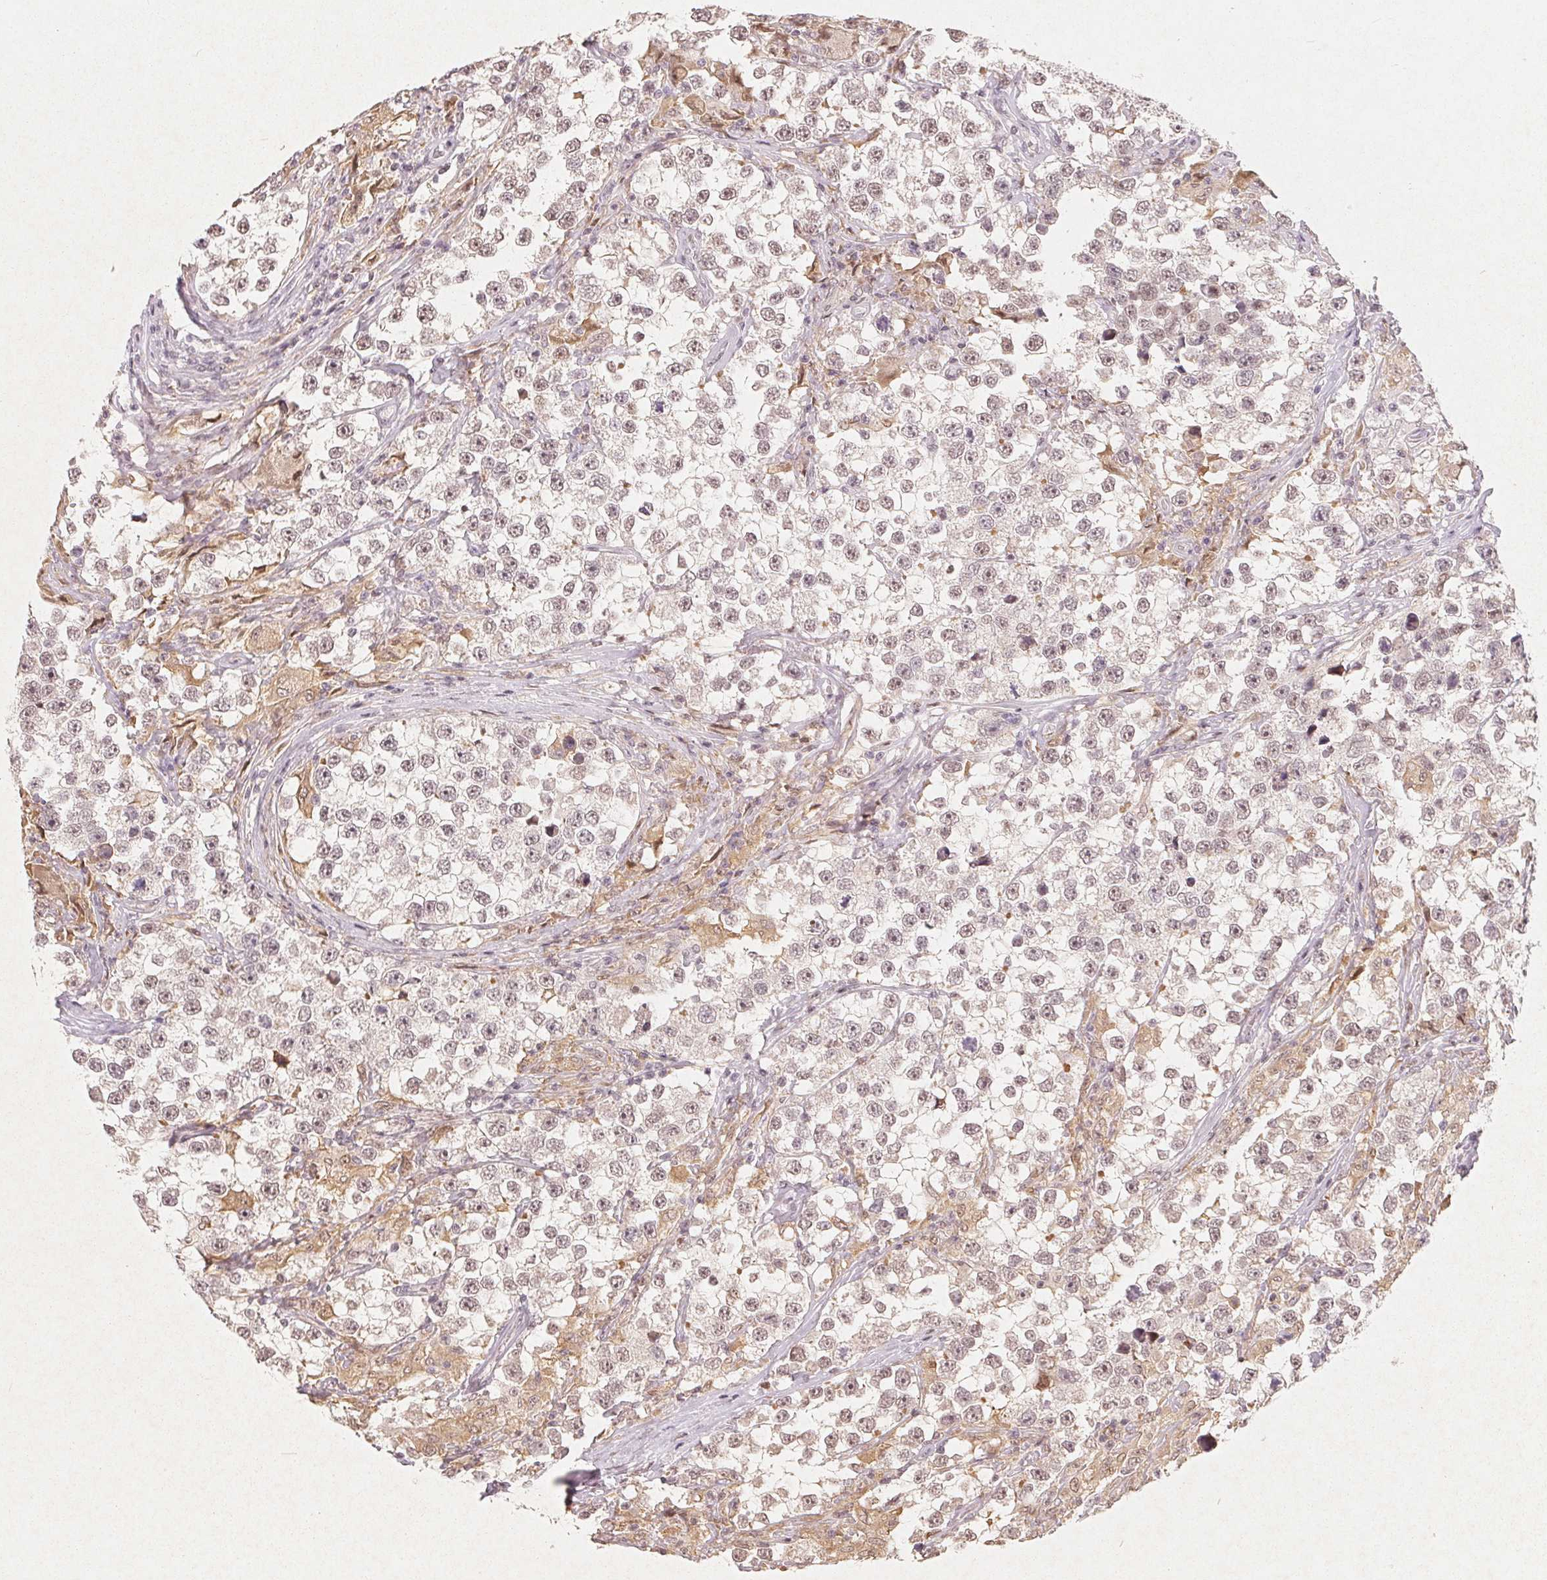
{"staining": {"intensity": "weak", "quantity": "<25%", "location": "nuclear"}, "tissue": "testis cancer", "cell_type": "Tumor cells", "image_type": "cancer", "snomed": [{"axis": "morphology", "description": "Seminoma, NOS"}, {"axis": "topography", "description": "Testis"}], "caption": "This is an immunohistochemistry histopathology image of human testis cancer. There is no expression in tumor cells.", "gene": "CCDC138", "patient": {"sex": "male", "age": 46}}